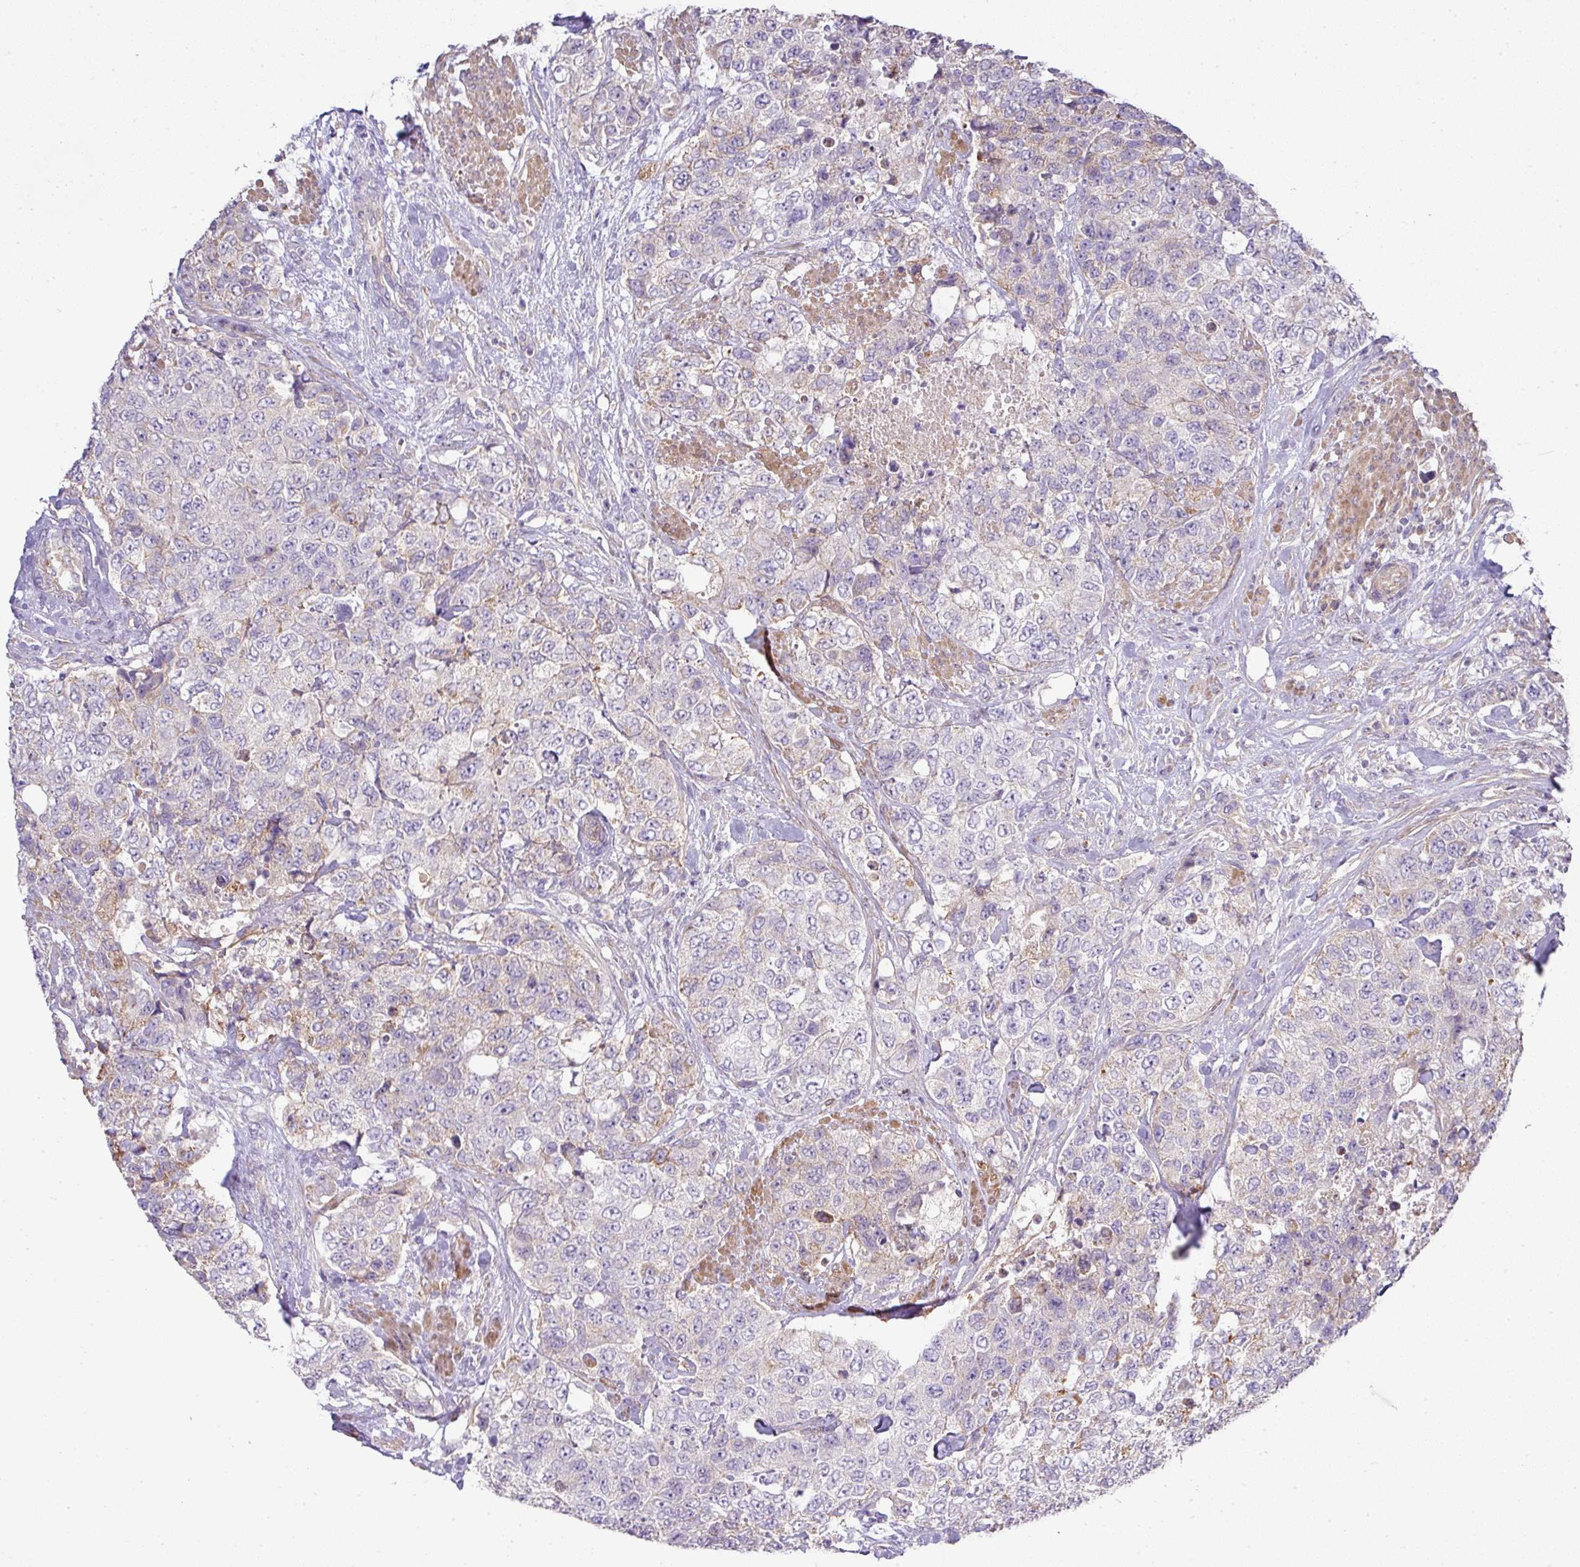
{"staining": {"intensity": "weak", "quantity": "25%-75%", "location": "cytoplasmic/membranous"}, "tissue": "urothelial cancer", "cell_type": "Tumor cells", "image_type": "cancer", "snomed": [{"axis": "morphology", "description": "Urothelial carcinoma, High grade"}, {"axis": "topography", "description": "Urinary bladder"}], "caption": "A brown stain shows weak cytoplasmic/membranous positivity of a protein in human urothelial cancer tumor cells. Immunohistochemistry (ihc) stains the protein of interest in brown and the nuclei are stained blue.", "gene": "STK35", "patient": {"sex": "female", "age": 78}}